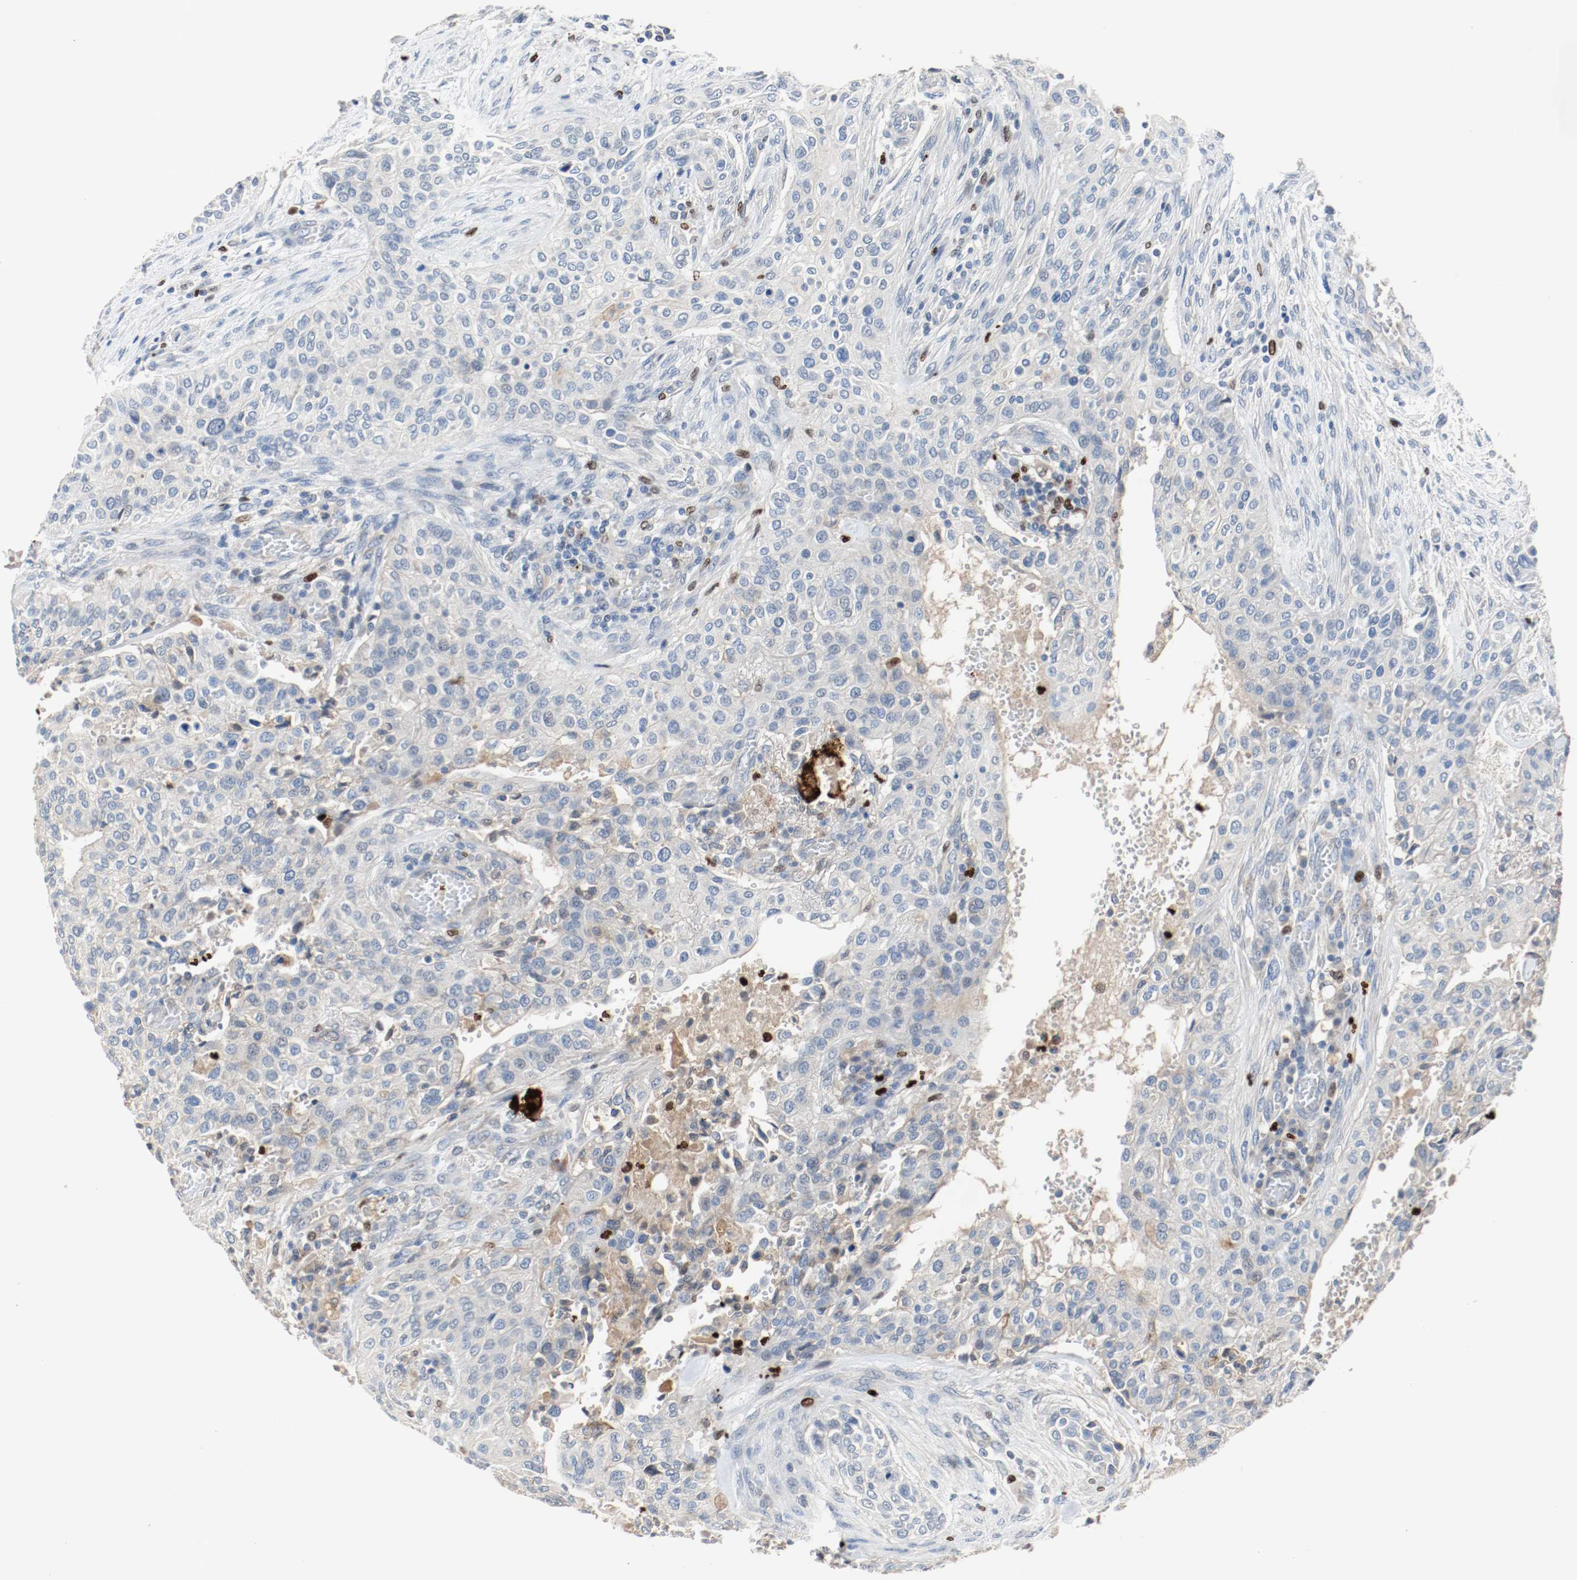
{"staining": {"intensity": "negative", "quantity": "none", "location": "none"}, "tissue": "urothelial cancer", "cell_type": "Tumor cells", "image_type": "cancer", "snomed": [{"axis": "morphology", "description": "Urothelial carcinoma, High grade"}, {"axis": "topography", "description": "Urinary bladder"}], "caption": "Immunohistochemical staining of urothelial cancer exhibits no significant expression in tumor cells.", "gene": "BLK", "patient": {"sex": "male", "age": 74}}